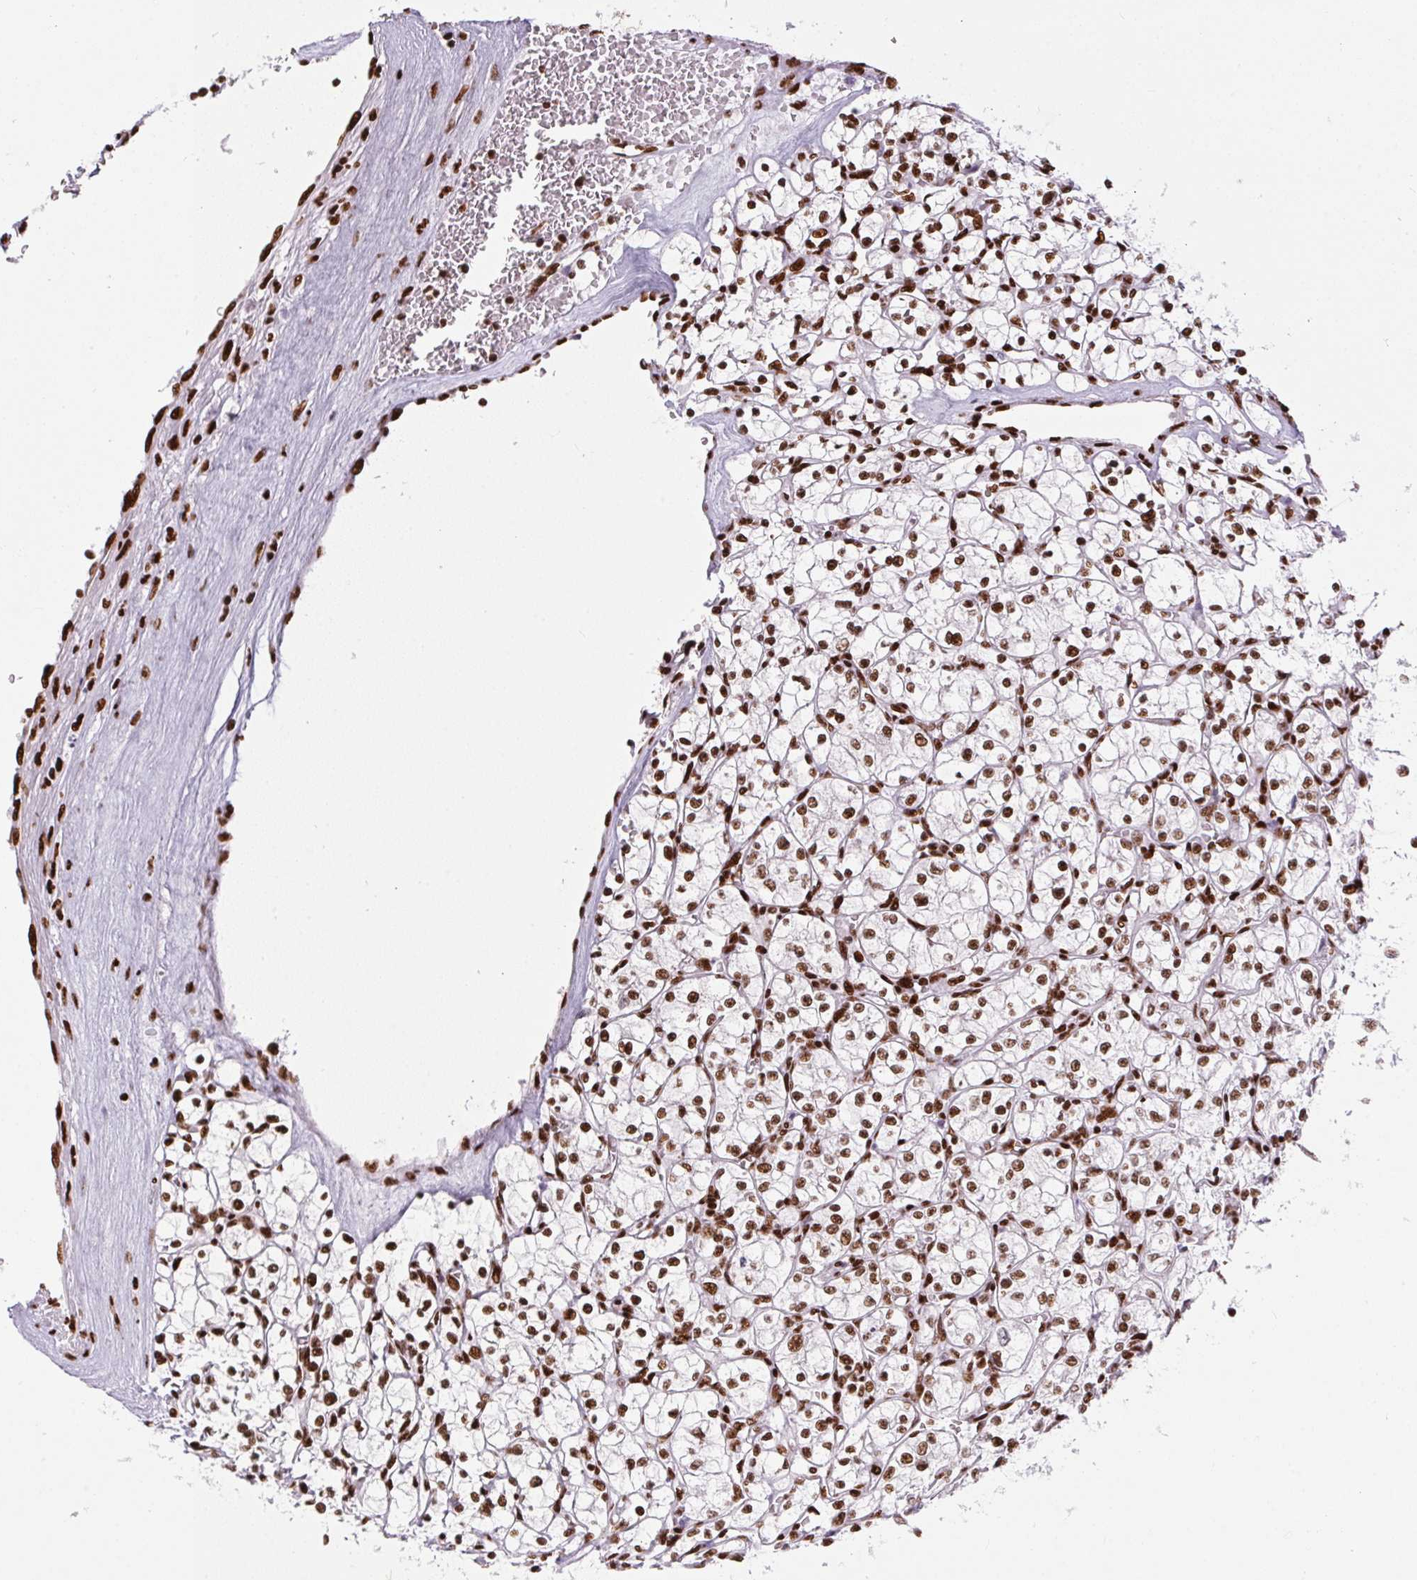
{"staining": {"intensity": "strong", "quantity": ">75%", "location": "nuclear"}, "tissue": "renal cancer", "cell_type": "Tumor cells", "image_type": "cancer", "snomed": [{"axis": "morphology", "description": "Adenocarcinoma, NOS"}, {"axis": "topography", "description": "Kidney"}], "caption": "A brown stain labels strong nuclear expression of a protein in human renal cancer tumor cells.", "gene": "PAGE3", "patient": {"sex": "female", "age": 64}}